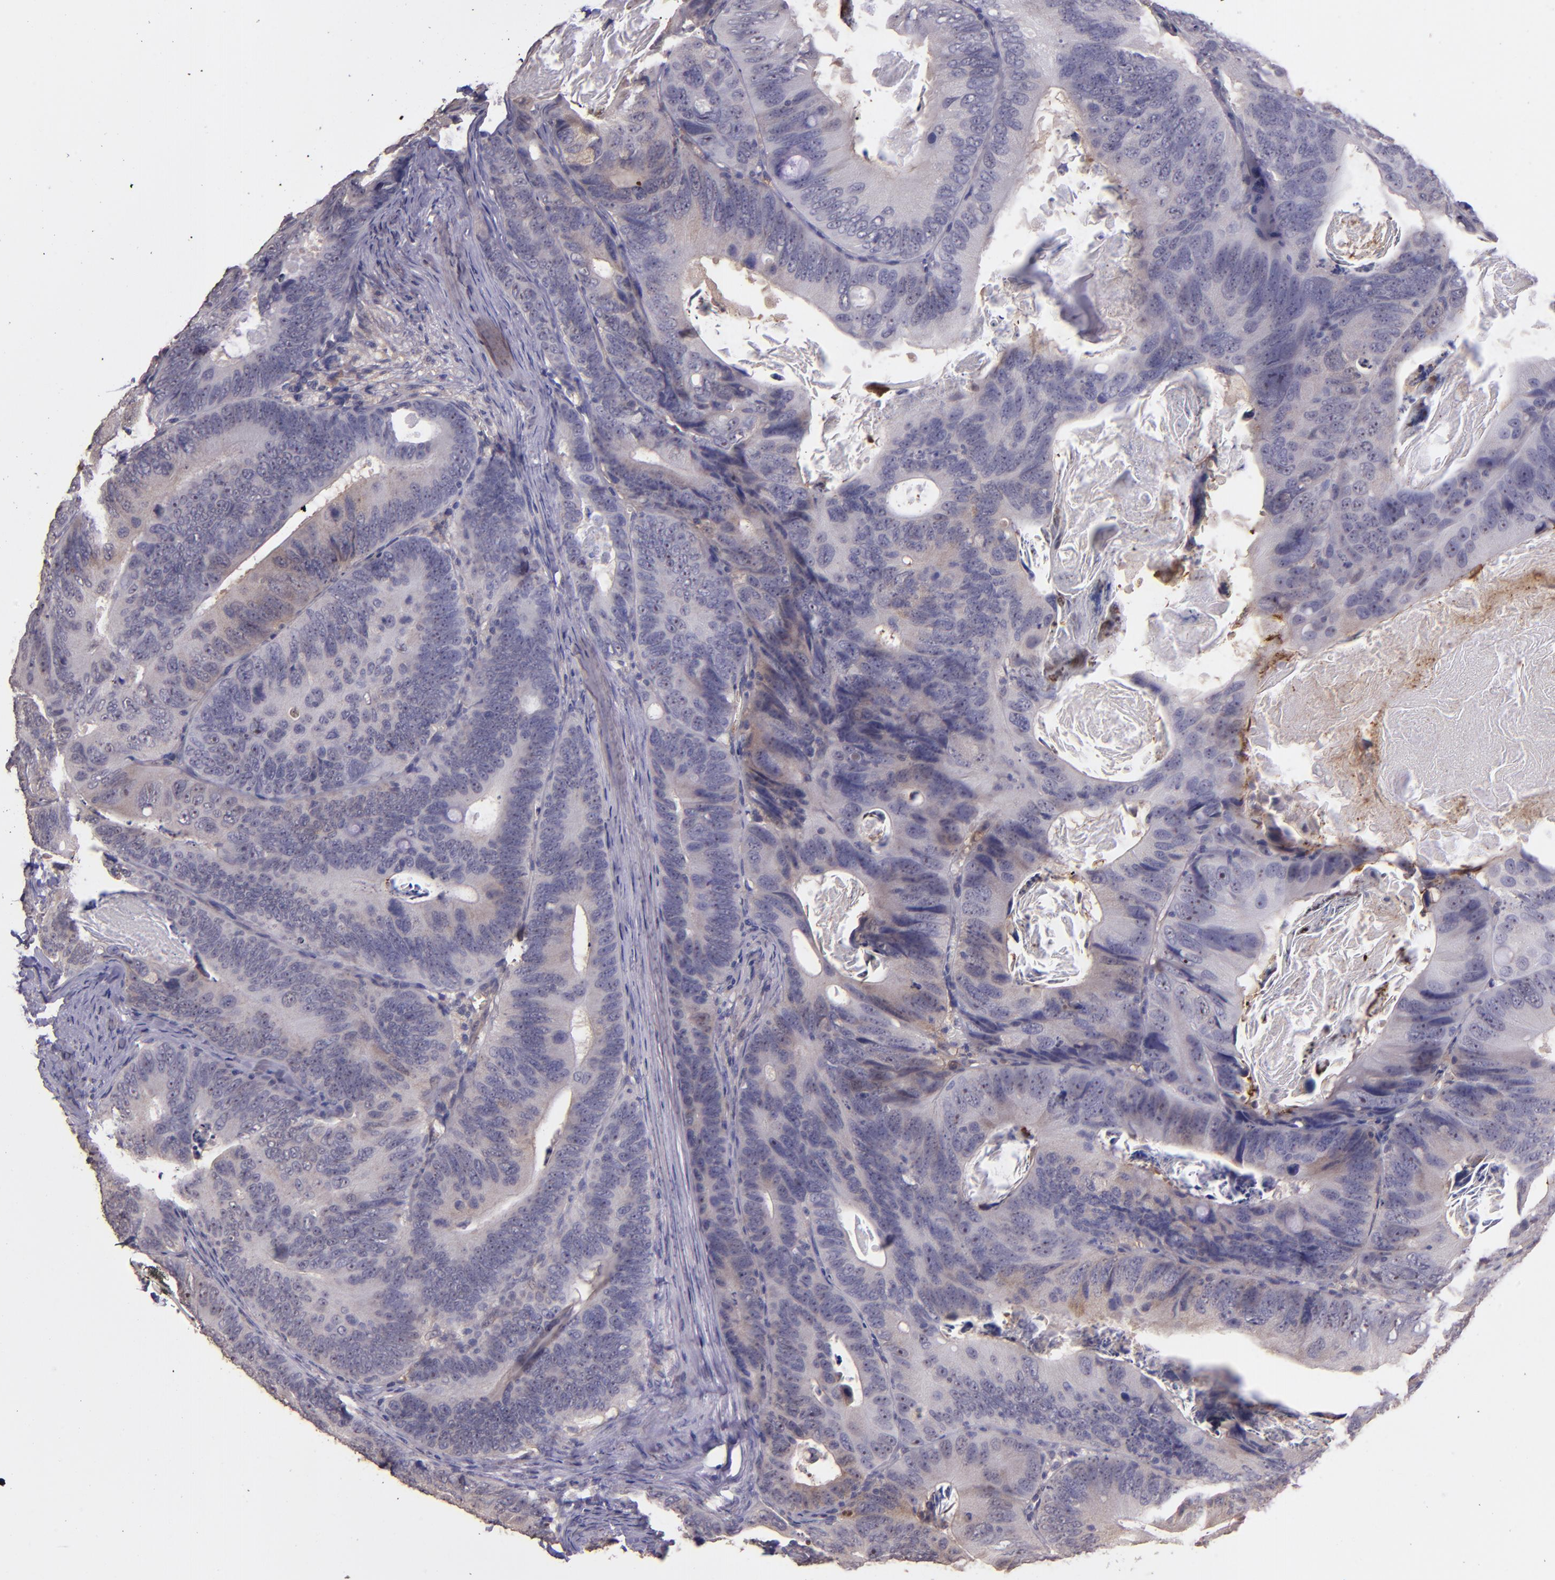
{"staining": {"intensity": "weak", "quantity": "25%-75%", "location": "cytoplasmic/membranous"}, "tissue": "colorectal cancer", "cell_type": "Tumor cells", "image_type": "cancer", "snomed": [{"axis": "morphology", "description": "Adenocarcinoma, NOS"}, {"axis": "topography", "description": "Colon"}], "caption": "Immunohistochemistry of adenocarcinoma (colorectal) shows low levels of weak cytoplasmic/membranous expression in about 25%-75% of tumor cells. Nuclei are stained in blue.", "gene": "PAPPA", "patient": {"sex": "female", "age": 55}}